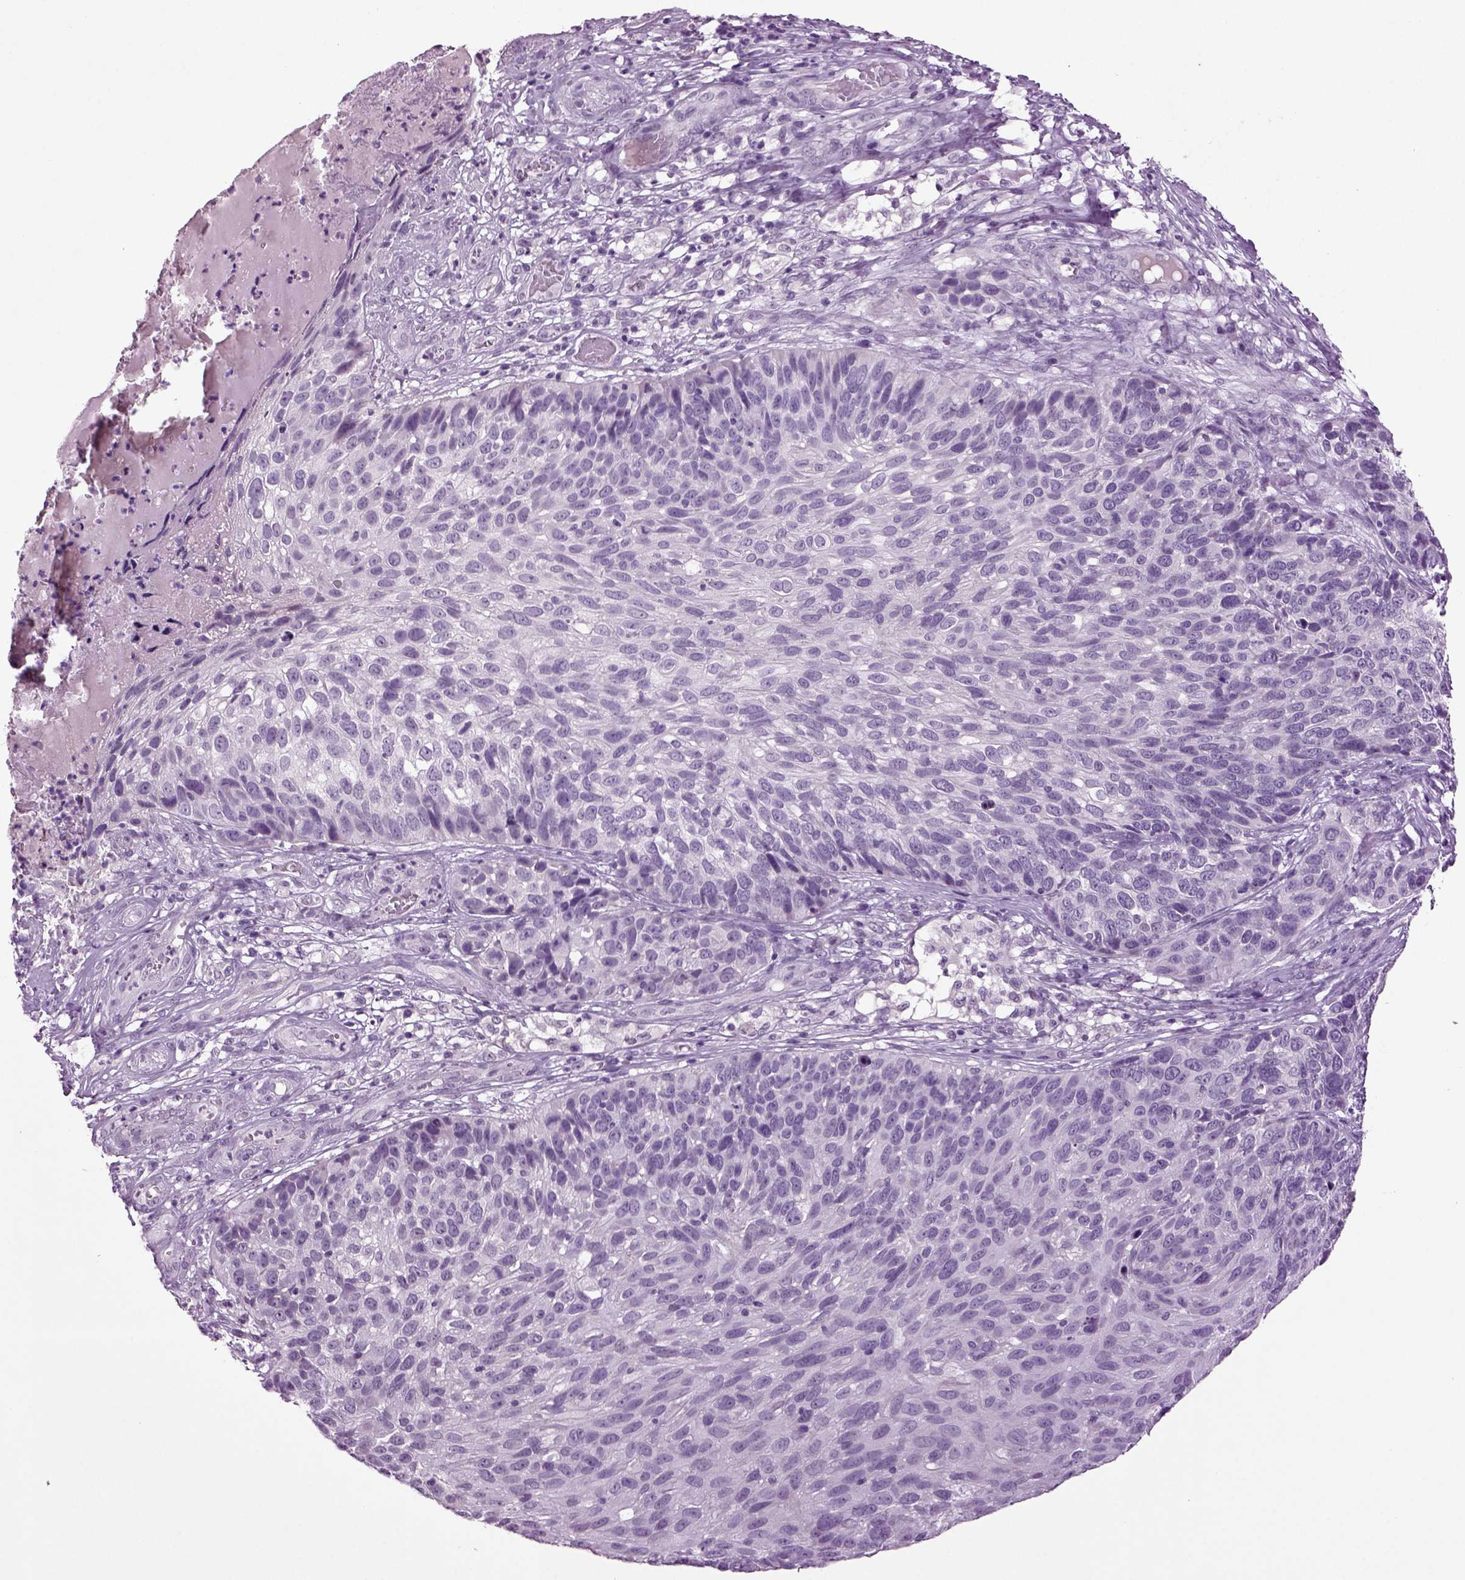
{"staining": {"intensity": "negative", "quantity": "none", "location": "none"}, "tissue": "skin cancer", "cell_type": "Tumor cells", "image_type": "cancer", "snomed": [{"axis": "morphology", "description": "Squamous cell carcinoma, NOS"}, {"axis": "topography", "description": "Skin"}], "caption": "The photomicrograph demonstrates no staining of tumor cells in skin cancer (squamous cell carcinoma). The staining was performed using DAB (3,3'-diaminobenzidine) to visualize the protein expression in brown, while the nuclei were stained in blue with hematoxylin (Magnification: 20x).", "gene": "SLC17A6", "patient": {"sex": "male", "age": 92}}